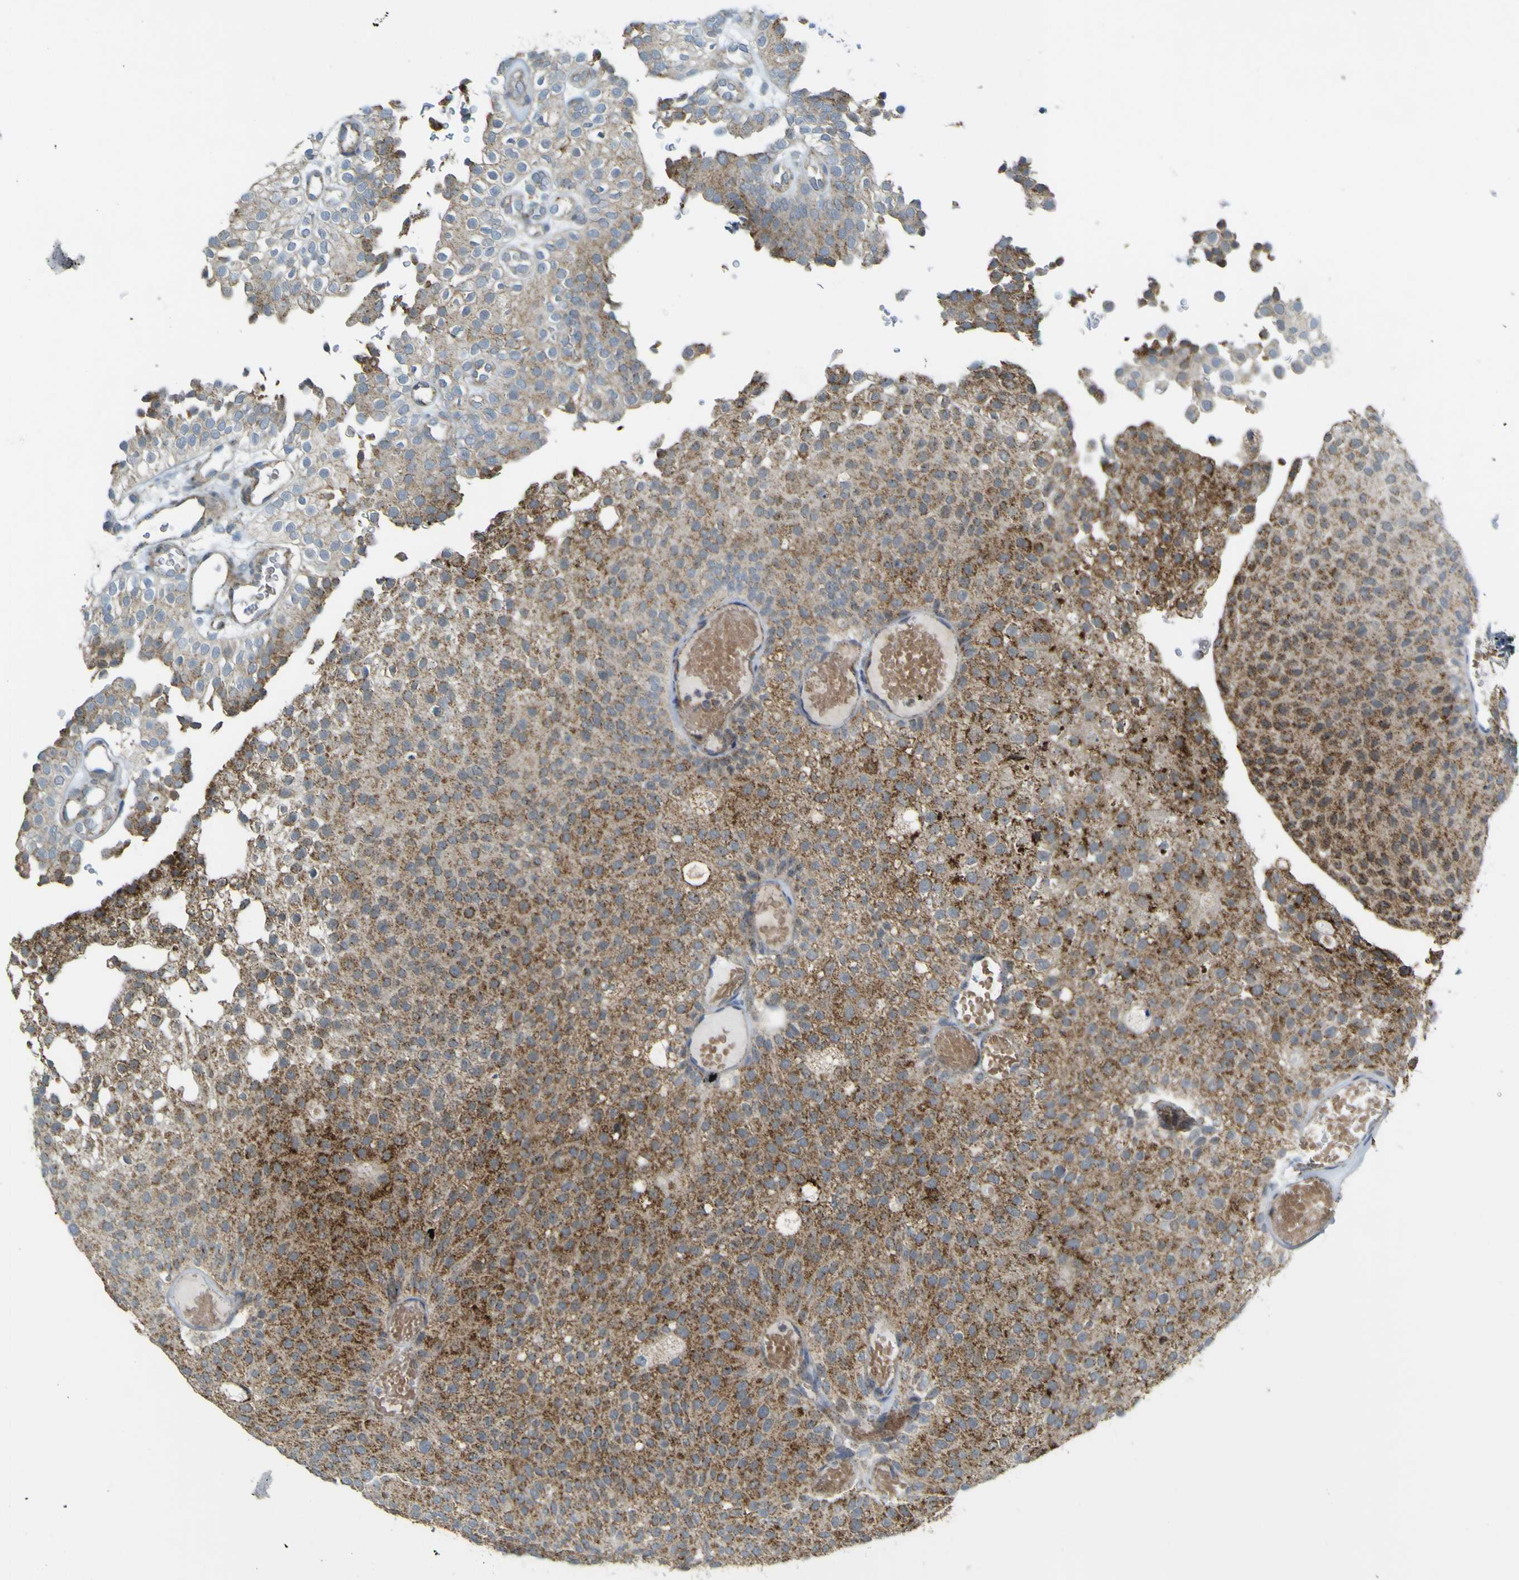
{"staining": {"intensity": "moderate", "quantity": ">75%", "location": "cytoplasmic/membranous"}, "tissue": "urothelial cancer", "cell_type": "Tumor cells", "image_type": "cancer", "snomed": [{"axis": "morphology", "description": "Urothelial carcinoma, Low grade"}, {"axis": "topography", "description": "Urinary bladder"}], "caption": "Immunohistochemical staining of urothelial cancer demonstrates medium levels of moderate cytoplasmic/membranous protein staining in approximately >75% of tumor cells.", "gene": "ACBD5", "patient": {"sex": "male", "age": 78}}